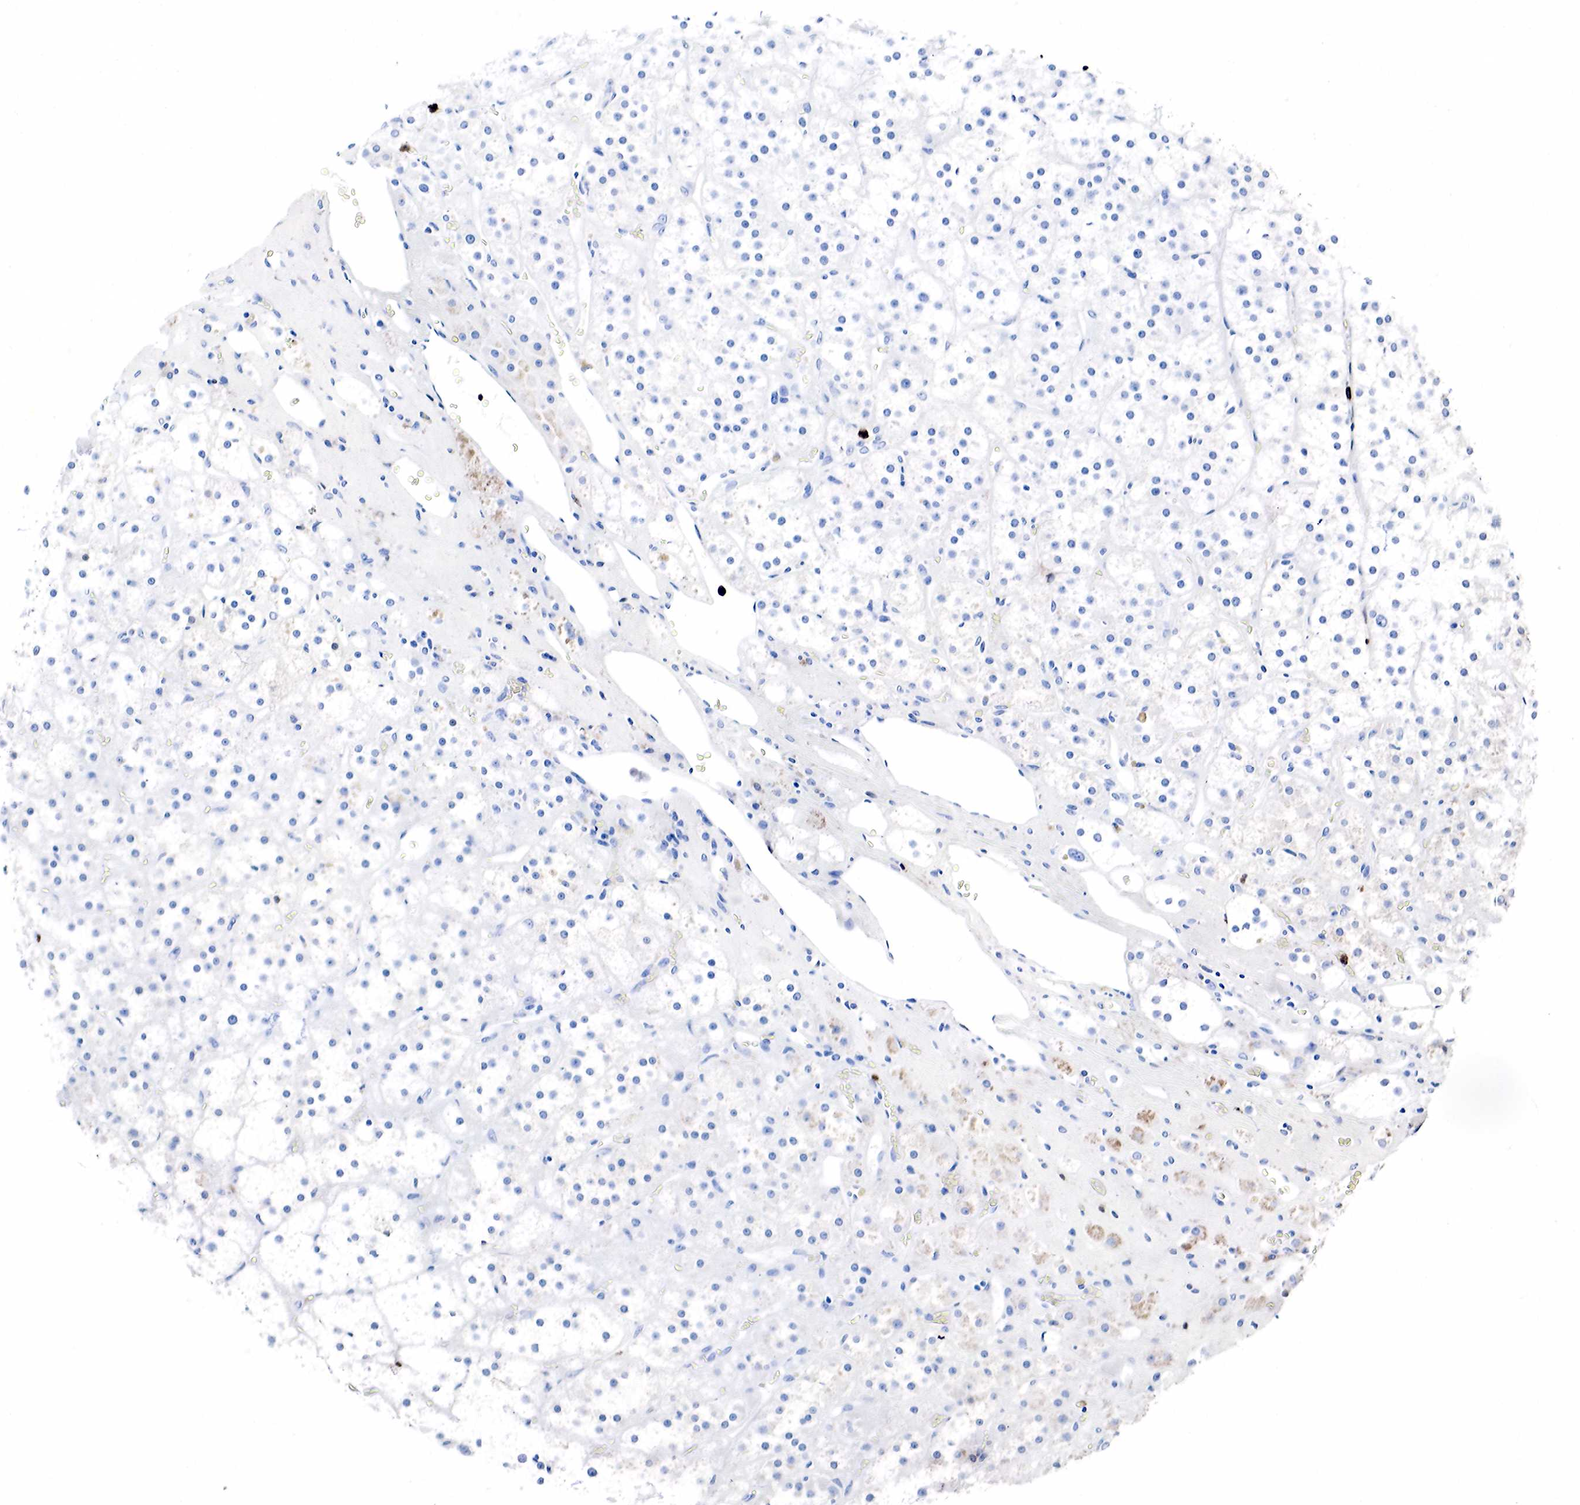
{"staining": {"intensity": "negative", "quantity": "none", "location": "none"}, "tissue": "adrenal gland", "cell_type": "Glandular cells", "image_type": "normal", "snomed": [{"axis": "morphology", "description": "Normal tissue, NOS"}, {"axis": "topography", "description": "Adrenal gland"}], "caption": "A high-resolution image shows immunohistochemistry (IHC) staining of normal adrenal gland, which displays no significant staining in glandular cells.", "gene": "LYZ", "patient": {"sex": "male", "age": 57}}